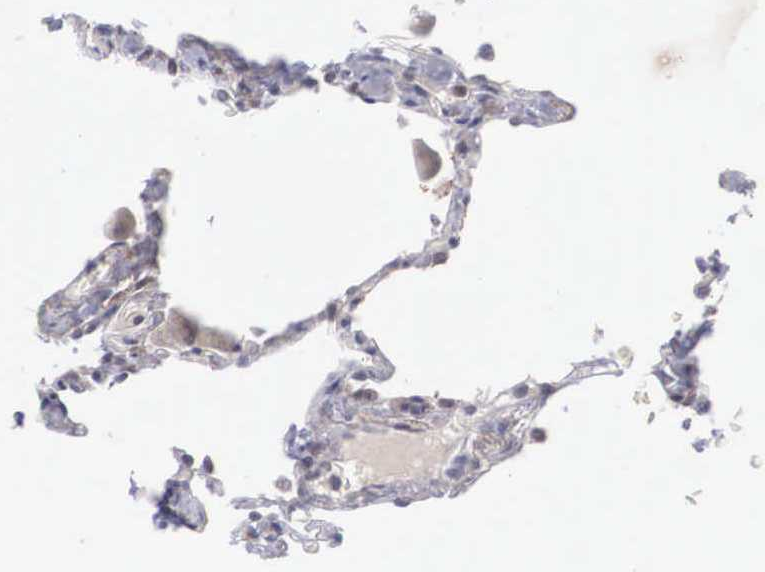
{"staining": {"intensity": "weak", "quantity": "25%-75%", "location": "cytoplasmic/membranous"}, "tissue": "lung", "cell_type": "Alveolar cells", "image_type": "normal", "snomed": [{"axis": "morphology", "description": "Normal tissue, NOS"}, {"axis": "morphology", "description": "Squamous cell carcinoma, NOS"}, {"axis": "topography", "description": "Bronchus"}, {"axis": "topography", "description": "Lung"}], "caption": "Lung stained with DAB (3,3'-diaminobenzidine) immunohistochemistry (IHC) shows low levels of weak cytoplasmic/membranous staining in approximately 25%-75% of alveolar cells.", "gene": "NINL", "patient": {"sex": "female", "age": 47}}